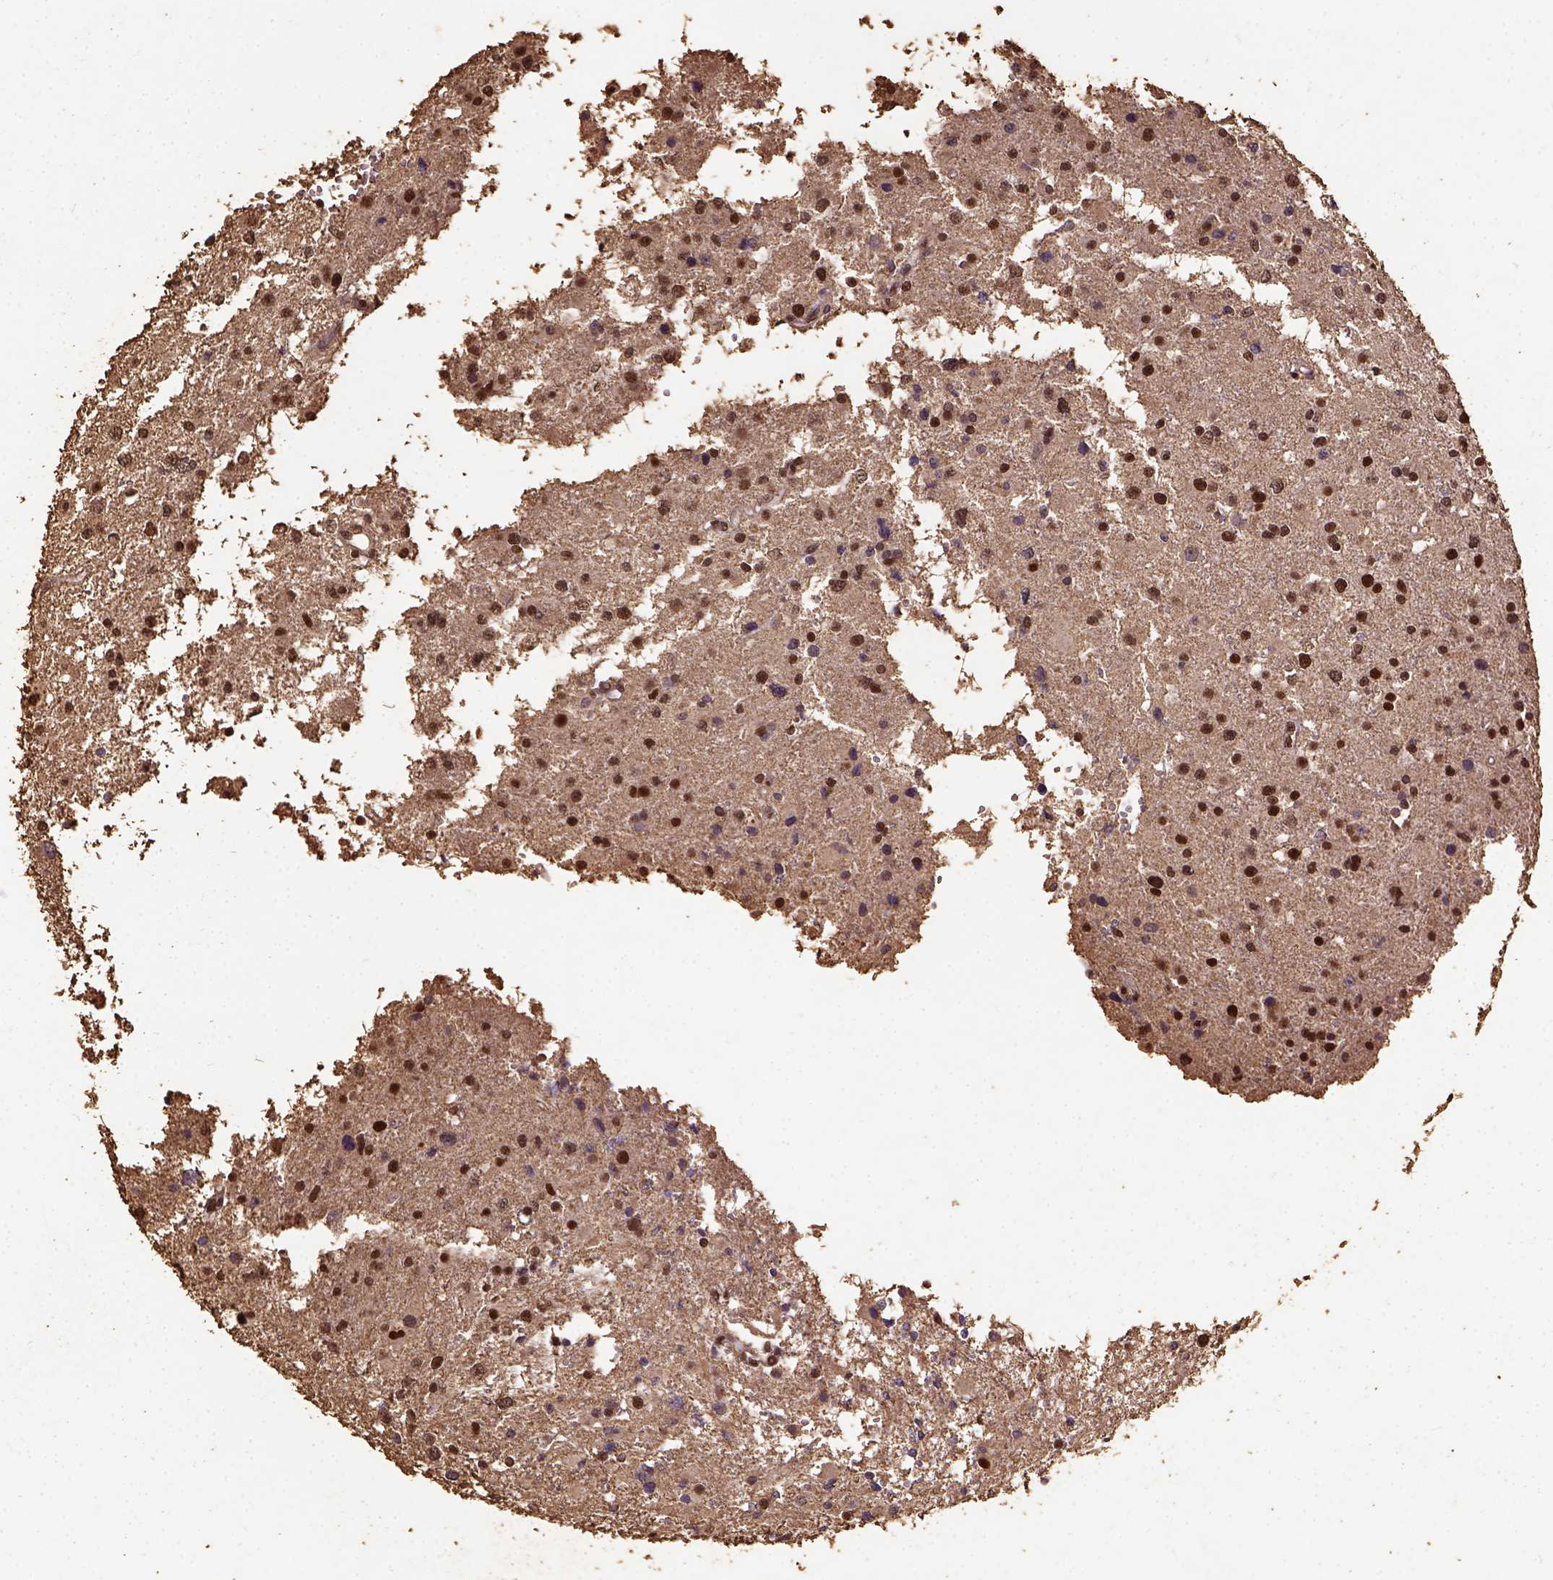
{"staining": {"intensity": "moderate", "quantity": ">75%", "location": "nuclear"}, "tissue": "glioma", "cell_type": "Tumor cells", "image_type": "cancer", "snomed": [{"axis": "morphology", "description": "Glioma, malignant, High grade"}, {"axis": "topography", "description": "Brain"}], "caption": "Protein expression analysis of human glioma reveals moderate nuclear expression in about >75% of tumor cells.", "gene": "NACC1", "patient": {"sex": "male", "age": 54}}